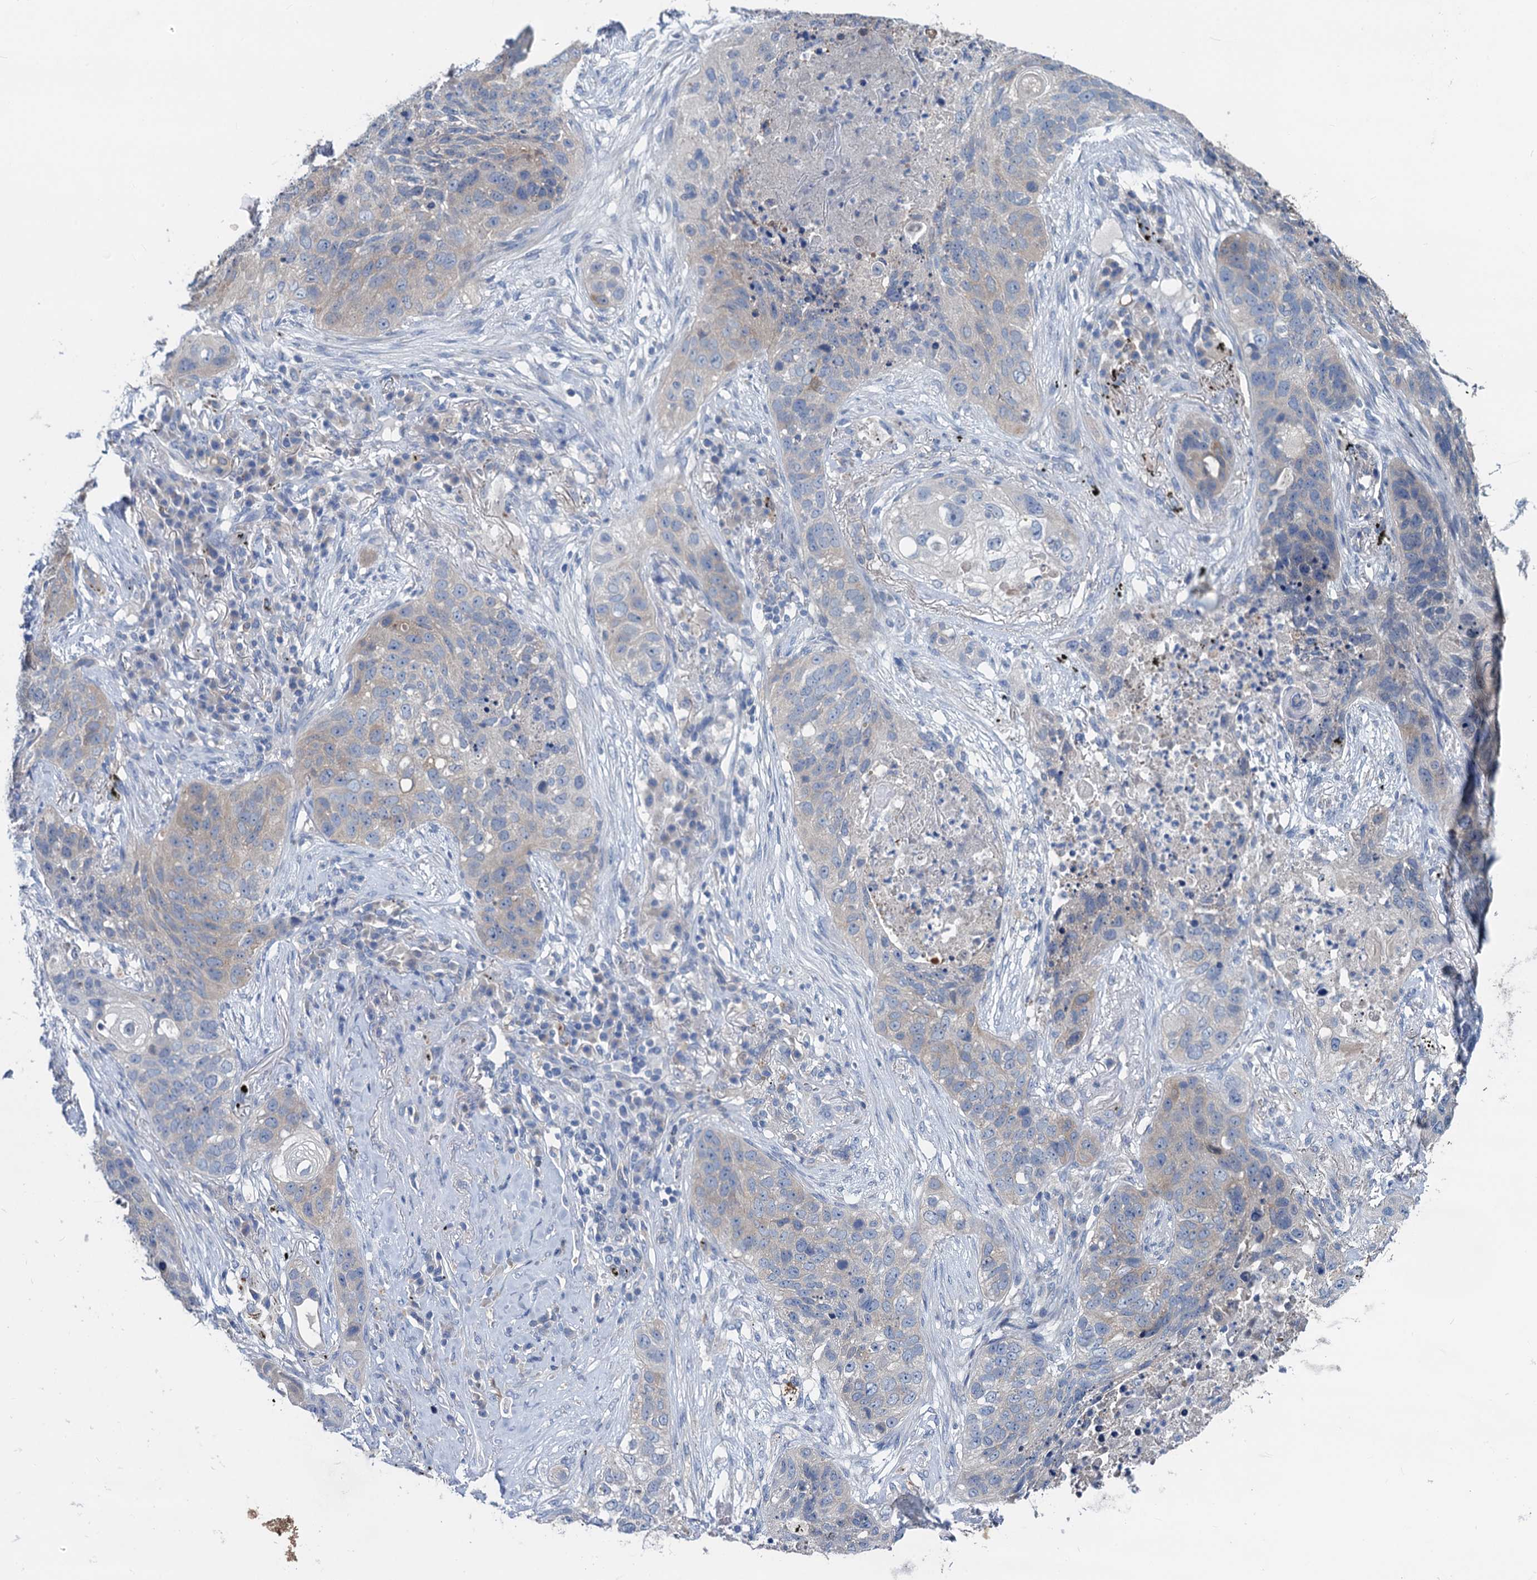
{"staining": {"intensity": "negative", "quantity": "none", "location": "none"}, "tissue": "lung cancer", "cell_type": "Tumor cells", "image_type": "cancer", "snomed": [{"axis": "morphology", "description": "Squamous cell carcinoma, NOS"}, {"axis": "topography", "description": "Lung"}], "caption": "Lung cancer (squamous cell carcinoma) stained for a protein using immunohistochemistry exhibits no staining tumor cells.", "gene": "RTKN2", "patient": {"sex": "female", "age": 63}}